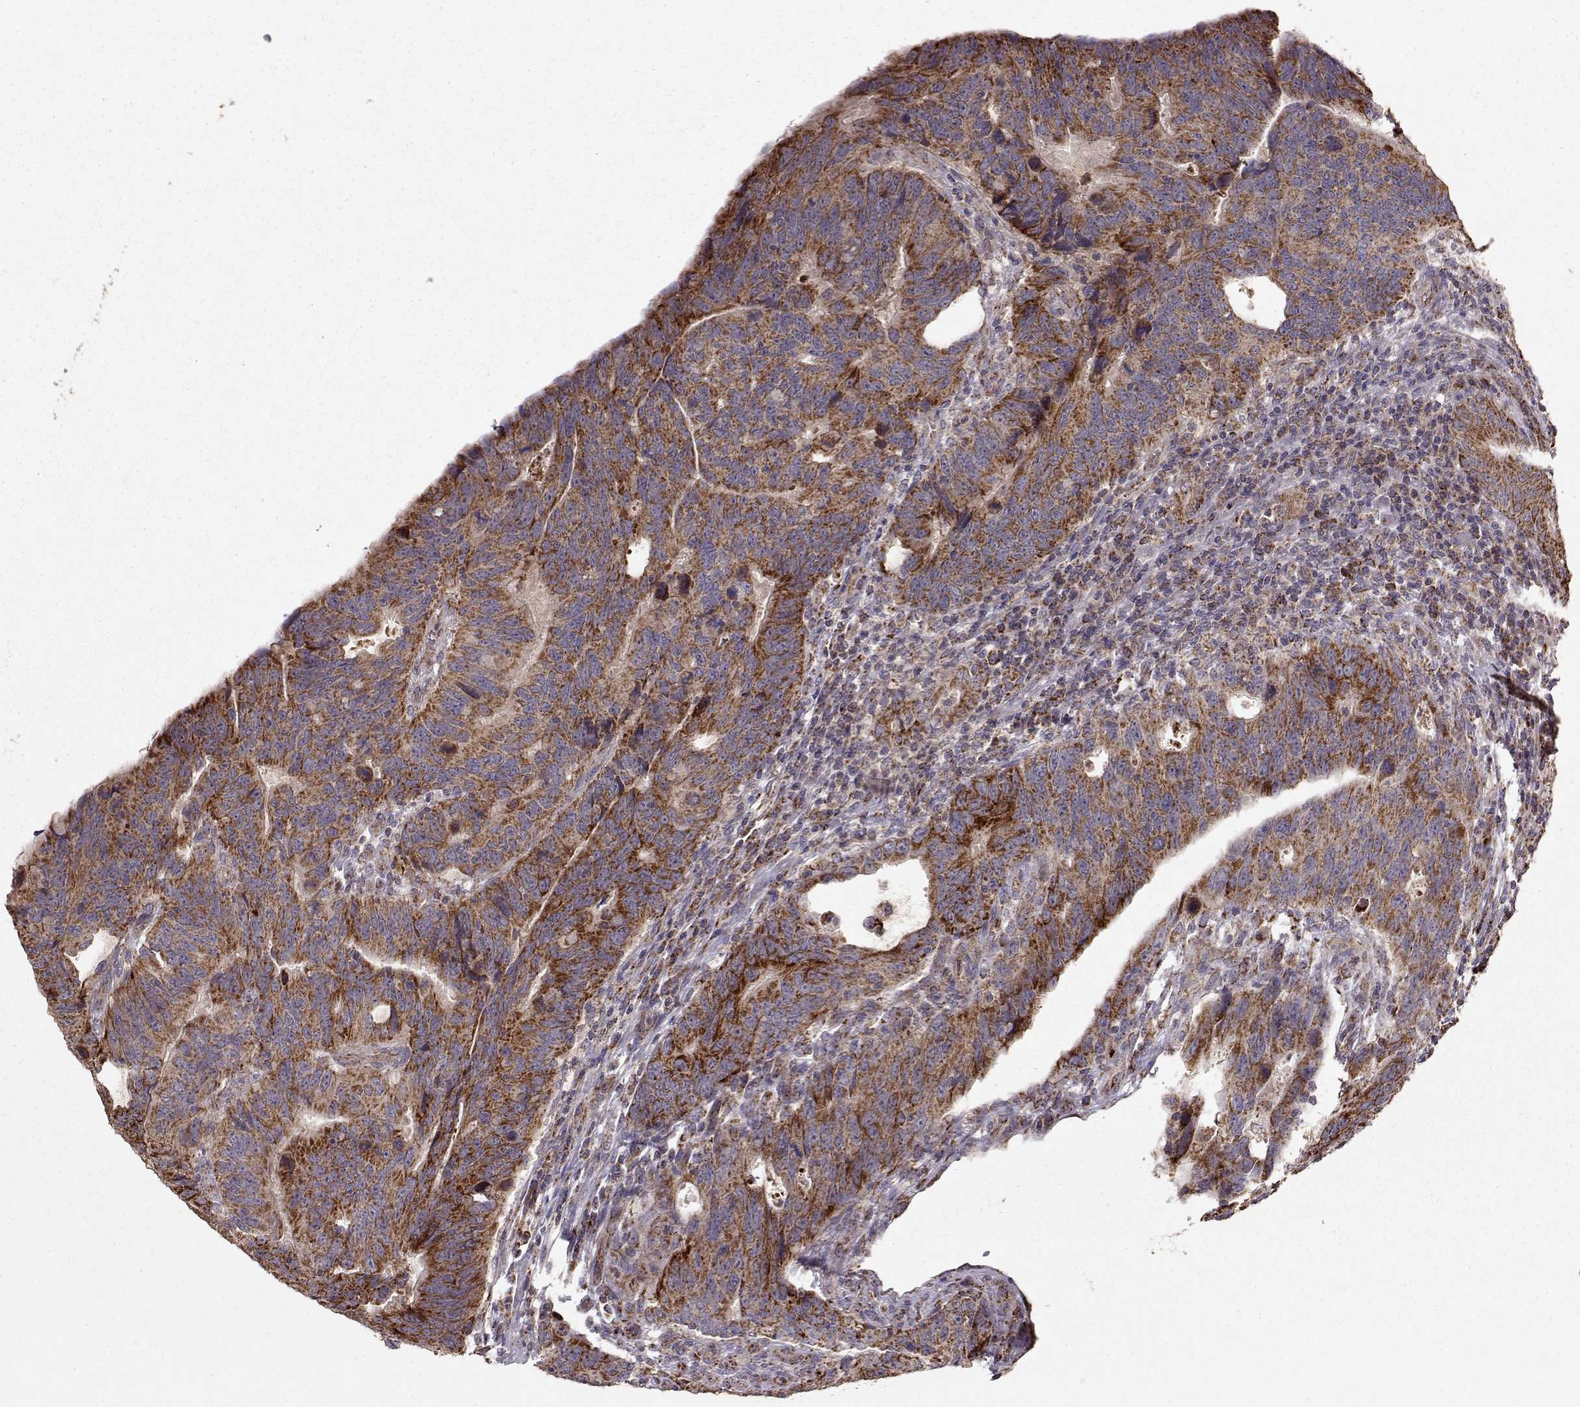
{"staining": {"intensity": "strong", "quantity": ">75%", "location": "cytoplasmic/membranous"}, "tissue": "colorectal cancer", "cell_type": "Tumor cells", "image_type": "cancer", "snomed": [{"axis": "morphology", "description": "Adenocarcinoma, NOS"}, {"axis": "topography", "description": "Colon"}], "caption": "DAB immunohistochemical staining of adenocarcinoma (colorectal) demonstrates strong cytoplasmic/membranous protein expression in about >75% of tumor cells.", "gene": "CMTM3", "patient": {"sex": "female", "age": 77}}